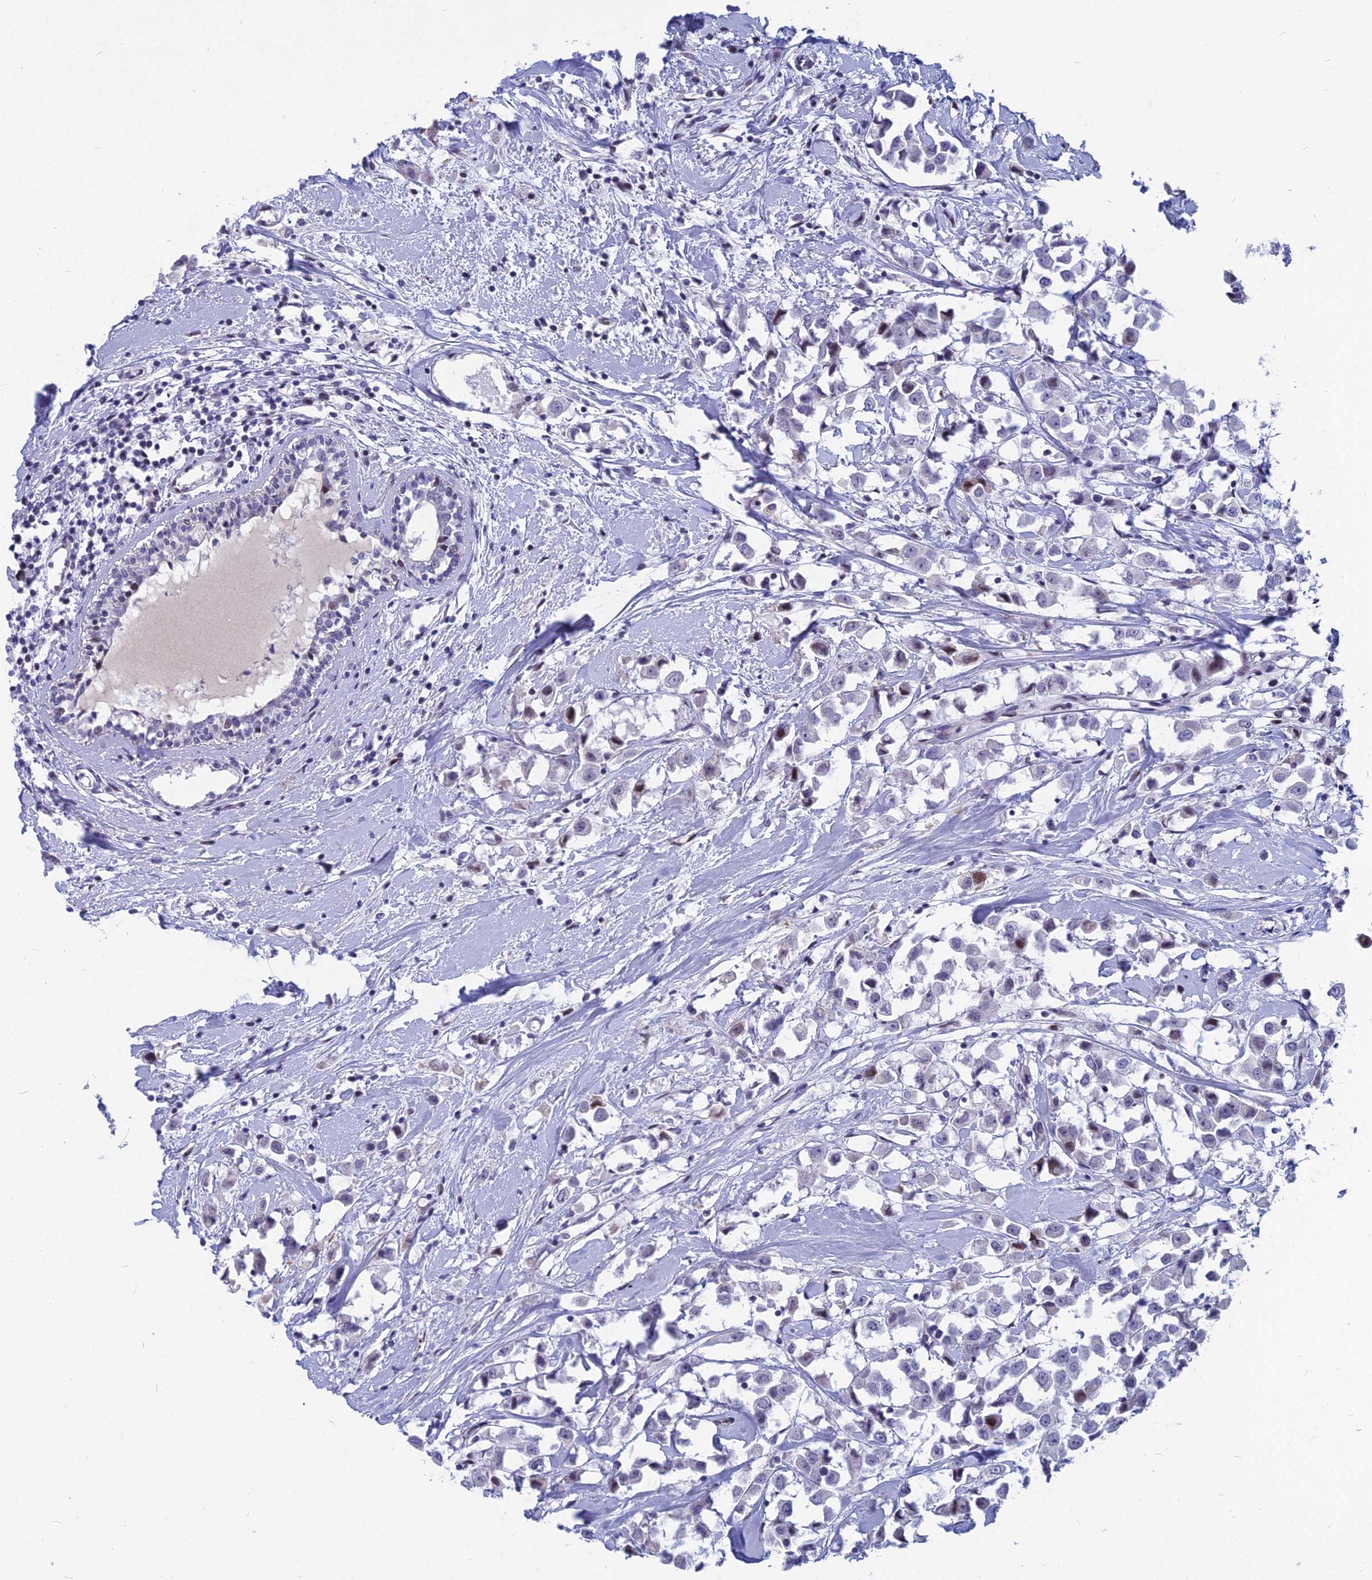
{"staining": {"intensity": "moderate", "quantity": "<25%", "location": "nuclear"}, "tissue": "breast cancer", "cell_type": "Tumor cells", "image_type": "cancer", "snomed": [{"axis": "morphology", "description": "Duct carcinoma"}, {"axis": "topography", "description": "Breast"}], "caption": "Immunohistochemistry photomicrograph of neoplastic tissue: human breast cancer (infiltrating ductal carcinoma) stained using immunohistochemistry (IHC) displays low levels of moderate protein expression localized specifically in the nuclear of tumor cells, appearing as a nuclear brown color.", "gene": "MYBPC2", "patient": {"sex": "female", "age": 61}}